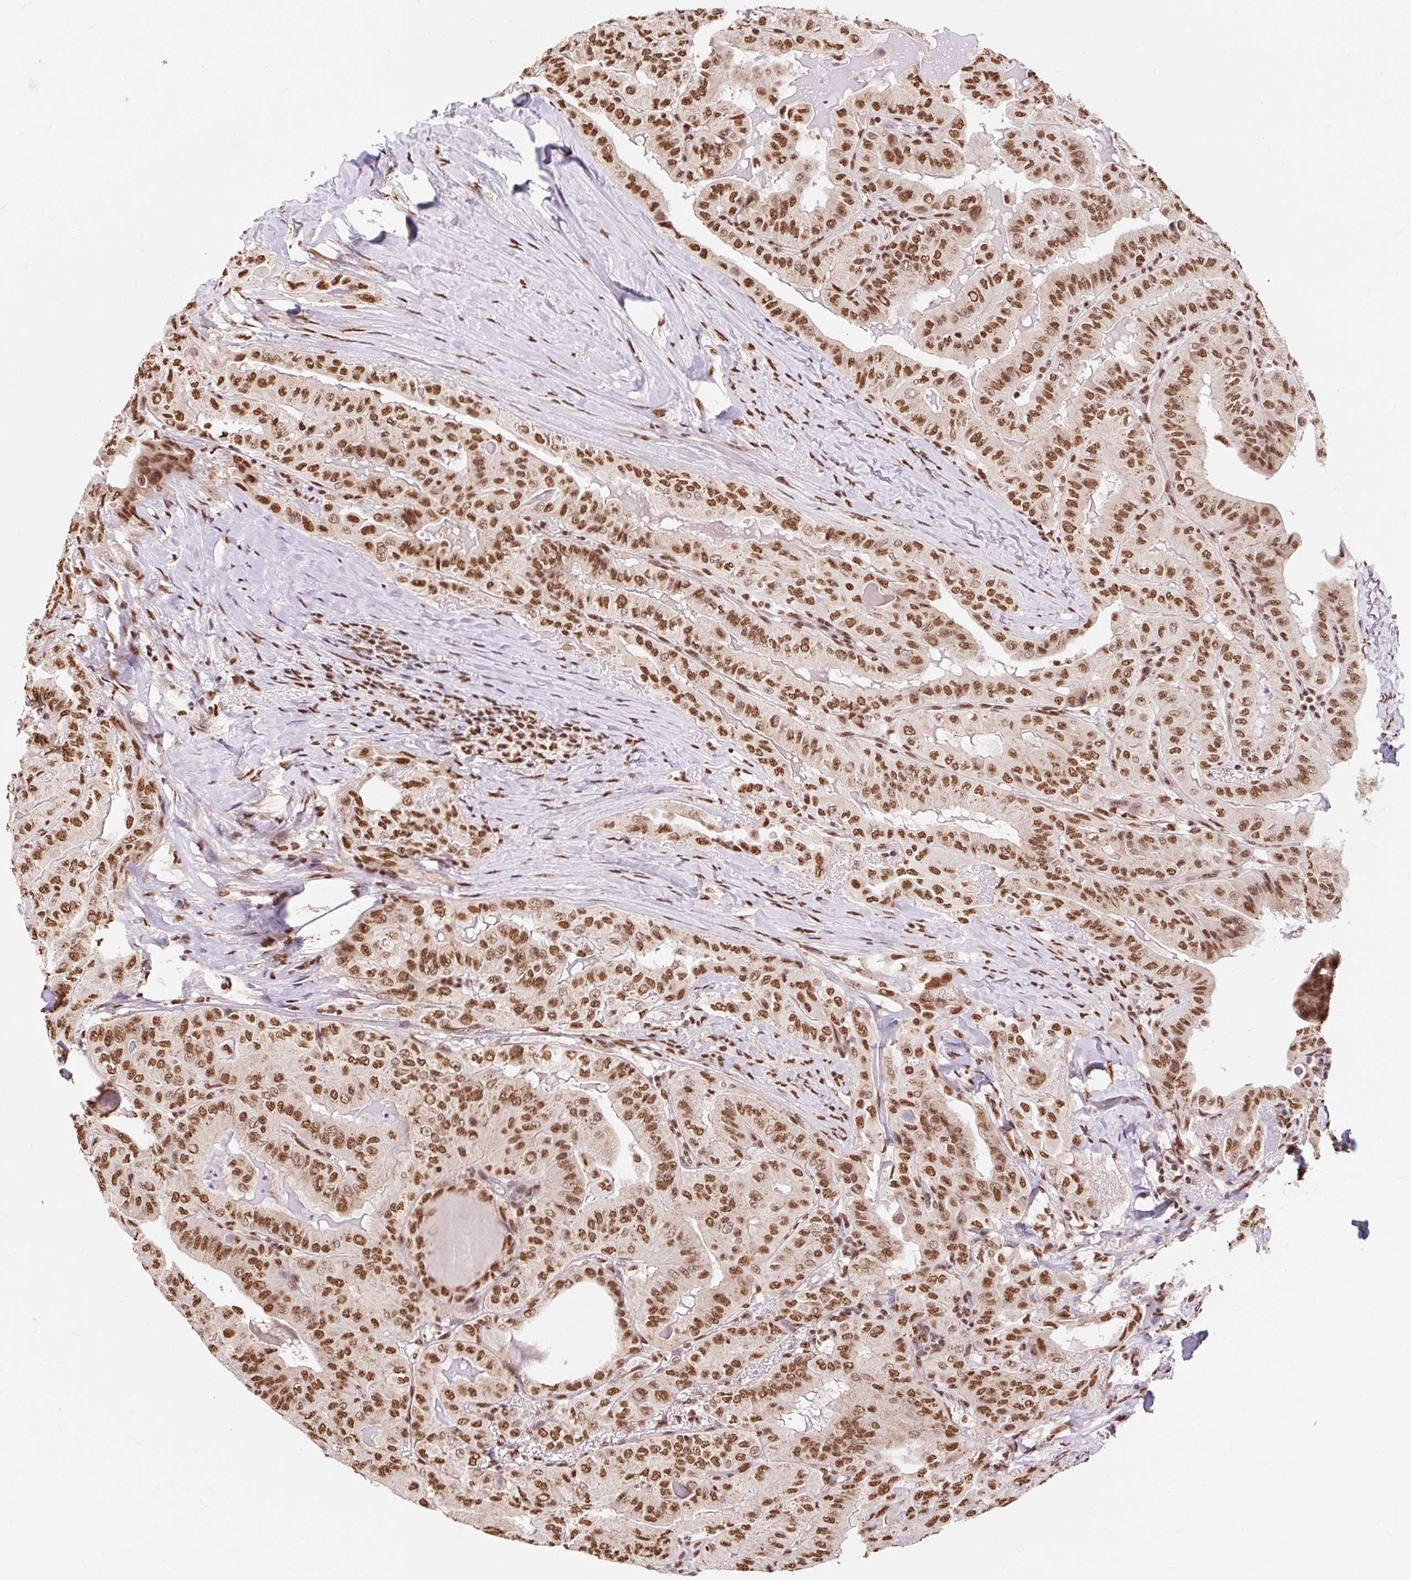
{"staining": {"intensity": "moderate", "quantity": ">75%", "location": "nuclear"}, "tissue": "thyroid cancer", "cell_type": "Tumor cells", "image_type": "cancer", "snomed": [{"axis": "morphology", "description": "Papillary adenocarcinoma, NOS"}, {"axis": "topography", "description": "Thyroid gland"}], "caption": "Immunohistochemical staining of thyroid cancer (papillary adenocarcinoma) displays medium levels of moderate nuclear protein expression in about >75% of tumor cells. The protein of interest is shown in brown color, while the nuclei are stained blue.", "gene": "BICRA", "patient": {"sex": "female", "age": 68}}